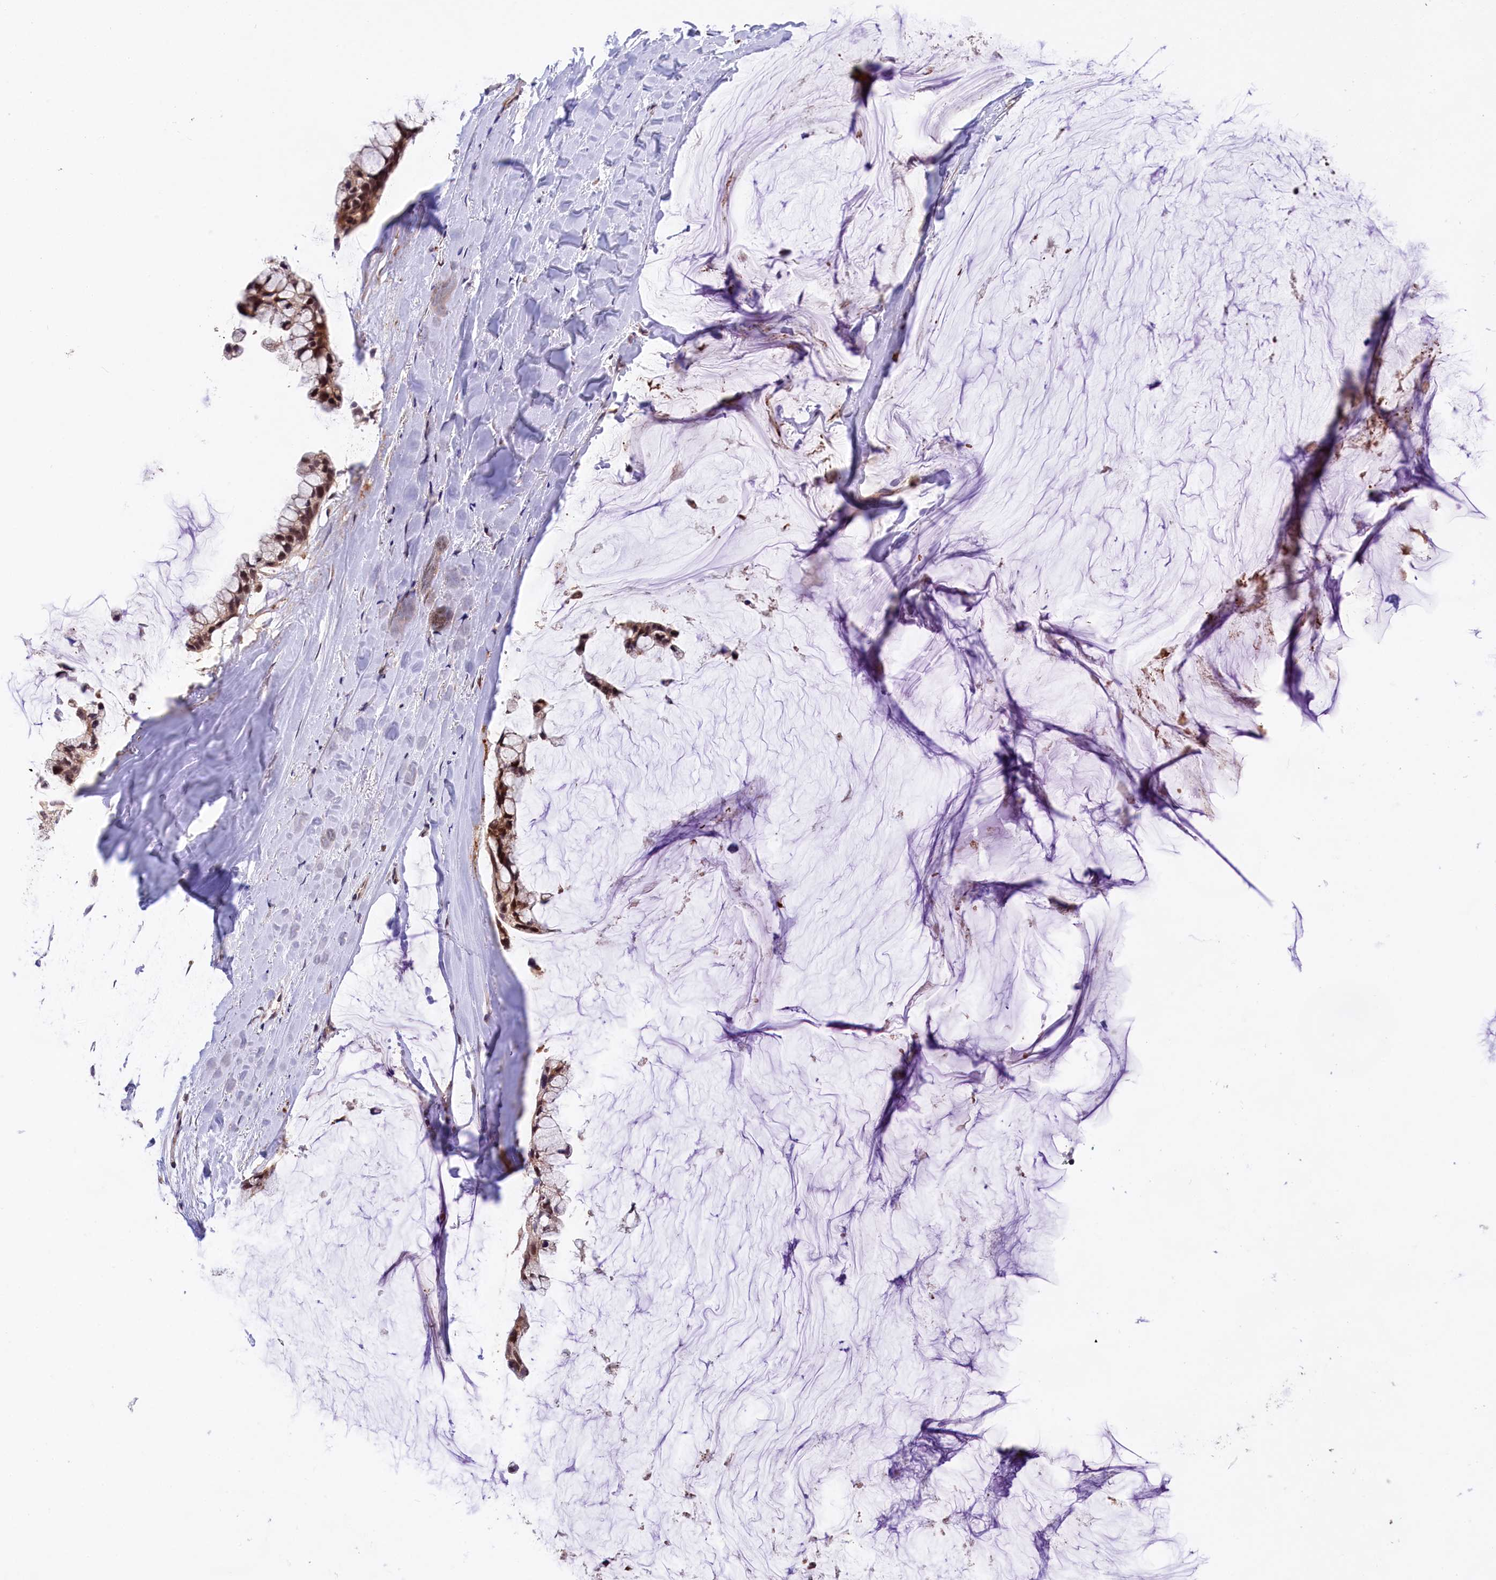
{"staining": {"intensity": "moderate", "quantity": ">75%", "location": "nuclear"}, "tissue": "ovarian cancer", "cell_type": "Tumor cells", "image_type": "cancer", "snomed": [{"axis": "morphology", "description": "Cystadenocarcinoma, mucinous, NOS"}, {"axis": "topography", "description": "Ovary"}], "caption": "Human ovarian mucinous cystadenocarcinoma stained with a brown dye displays moderate nuclear positive expression in about >75% of tumor cells.", "gene": "FBXO45", "patient": {"sex": "female", "age": 39}}